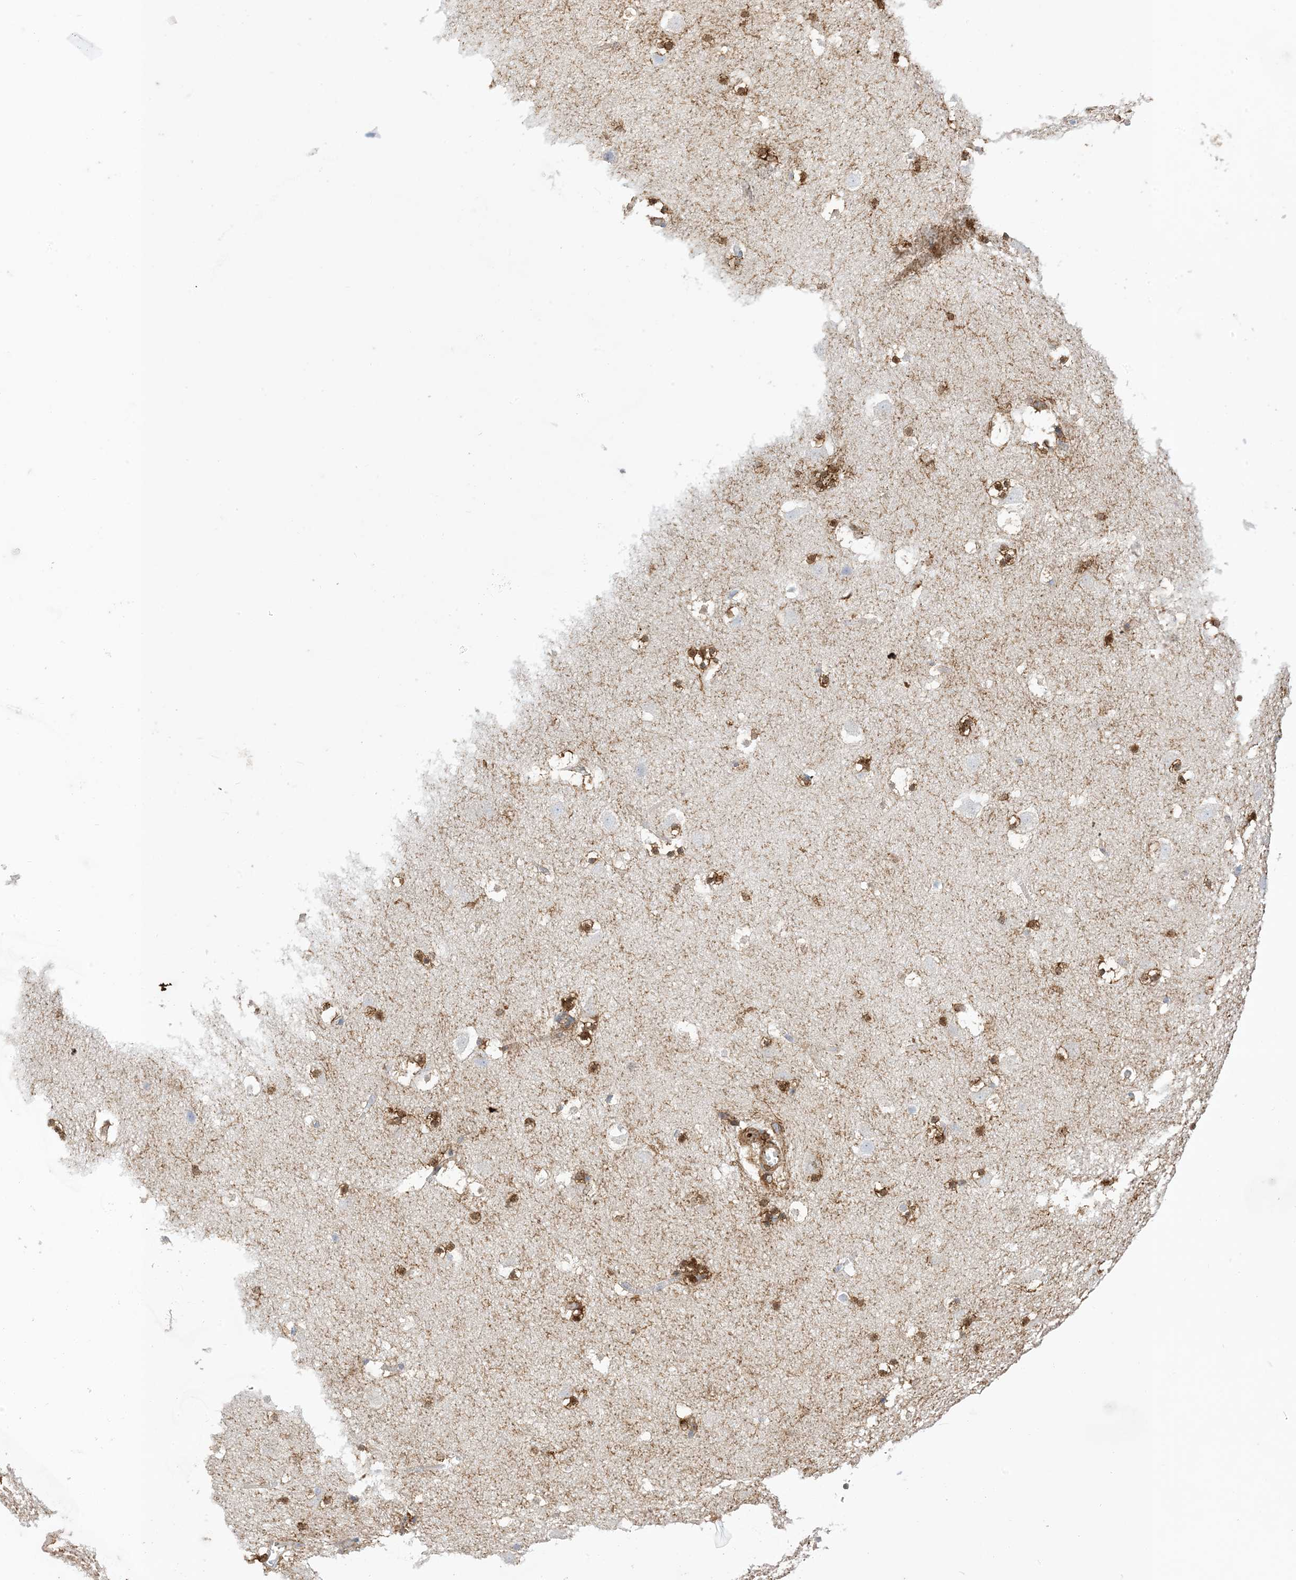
{"staining": {"intensity": "moderate", "quantity": ">75%", "location": "cytoplasmic/membranous,nuclear"}, "tissue": "caudate", "cell_type": "Glial cells", "image_type": "normal", "snomed": [{"axis": "morphology", "description": "Normal tissue, NOS"}, {"axis": "topography", "description": "Lateral ventricle wall"}], "caption": "Protein staining of unremarkable caudate displays moderate cytoplasmic/membranous,nuclear staining in approximately >75% of glial cells.", "gene": "GSN", "patient": {"sex": "male", "age": 45}}